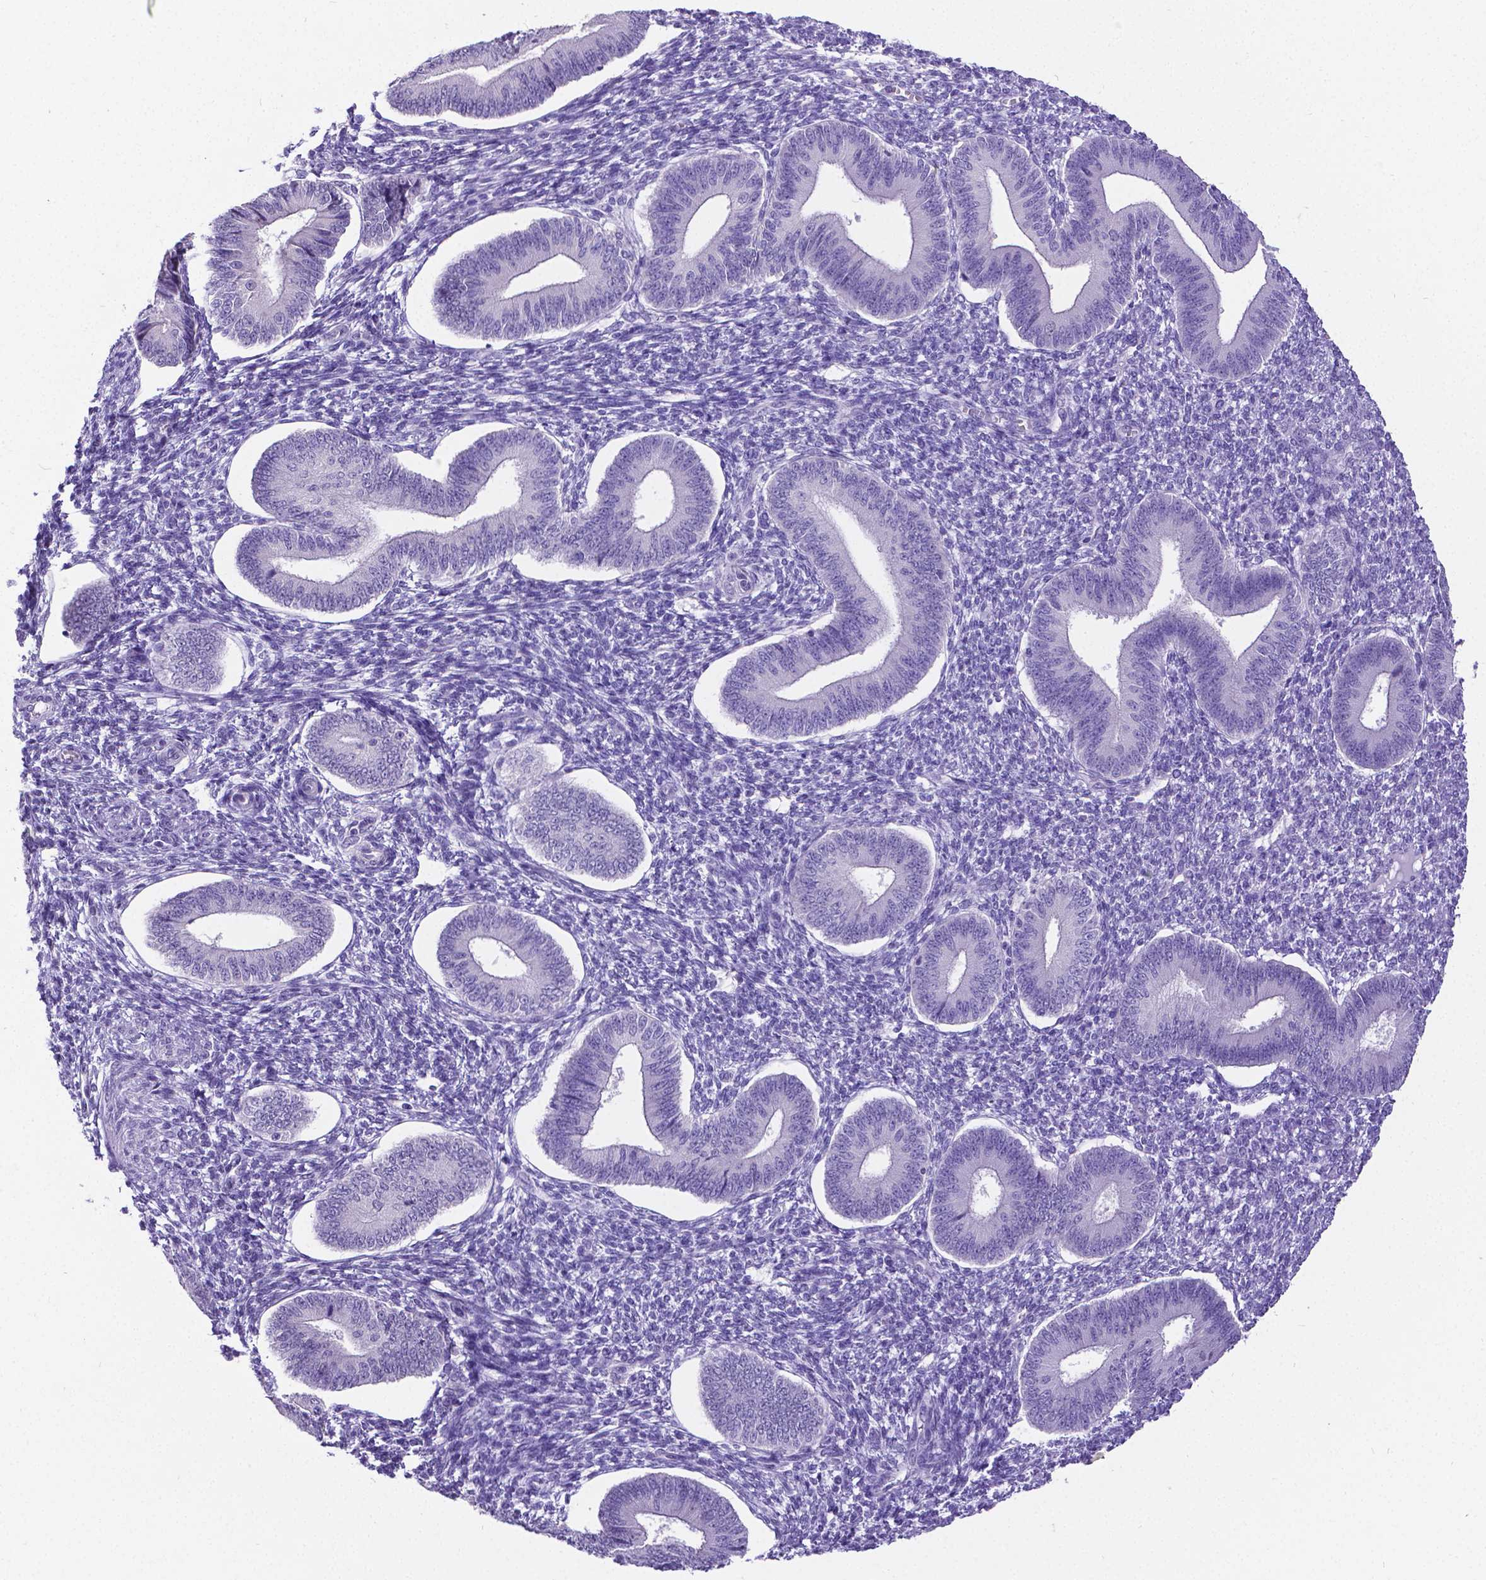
{"staining": {"intensity": "negative", "quantity": "none", "location": "none"}, "tissue": "endometrium", "cell_type": "Cells in endometrial stroma", "image_type": "normal", "snomed": [{"axis": "morphology", "description": "Normal tissue, NOS"}, {"axis": "topography", "description": "Endometrium"}], "caption": "Cells in endometrial stroma show no significant expression in unremarkable endometrium. Nuclei are stained in blue.", "gene": "SATB2", "patient": {"sex": "female", "age": 42}}